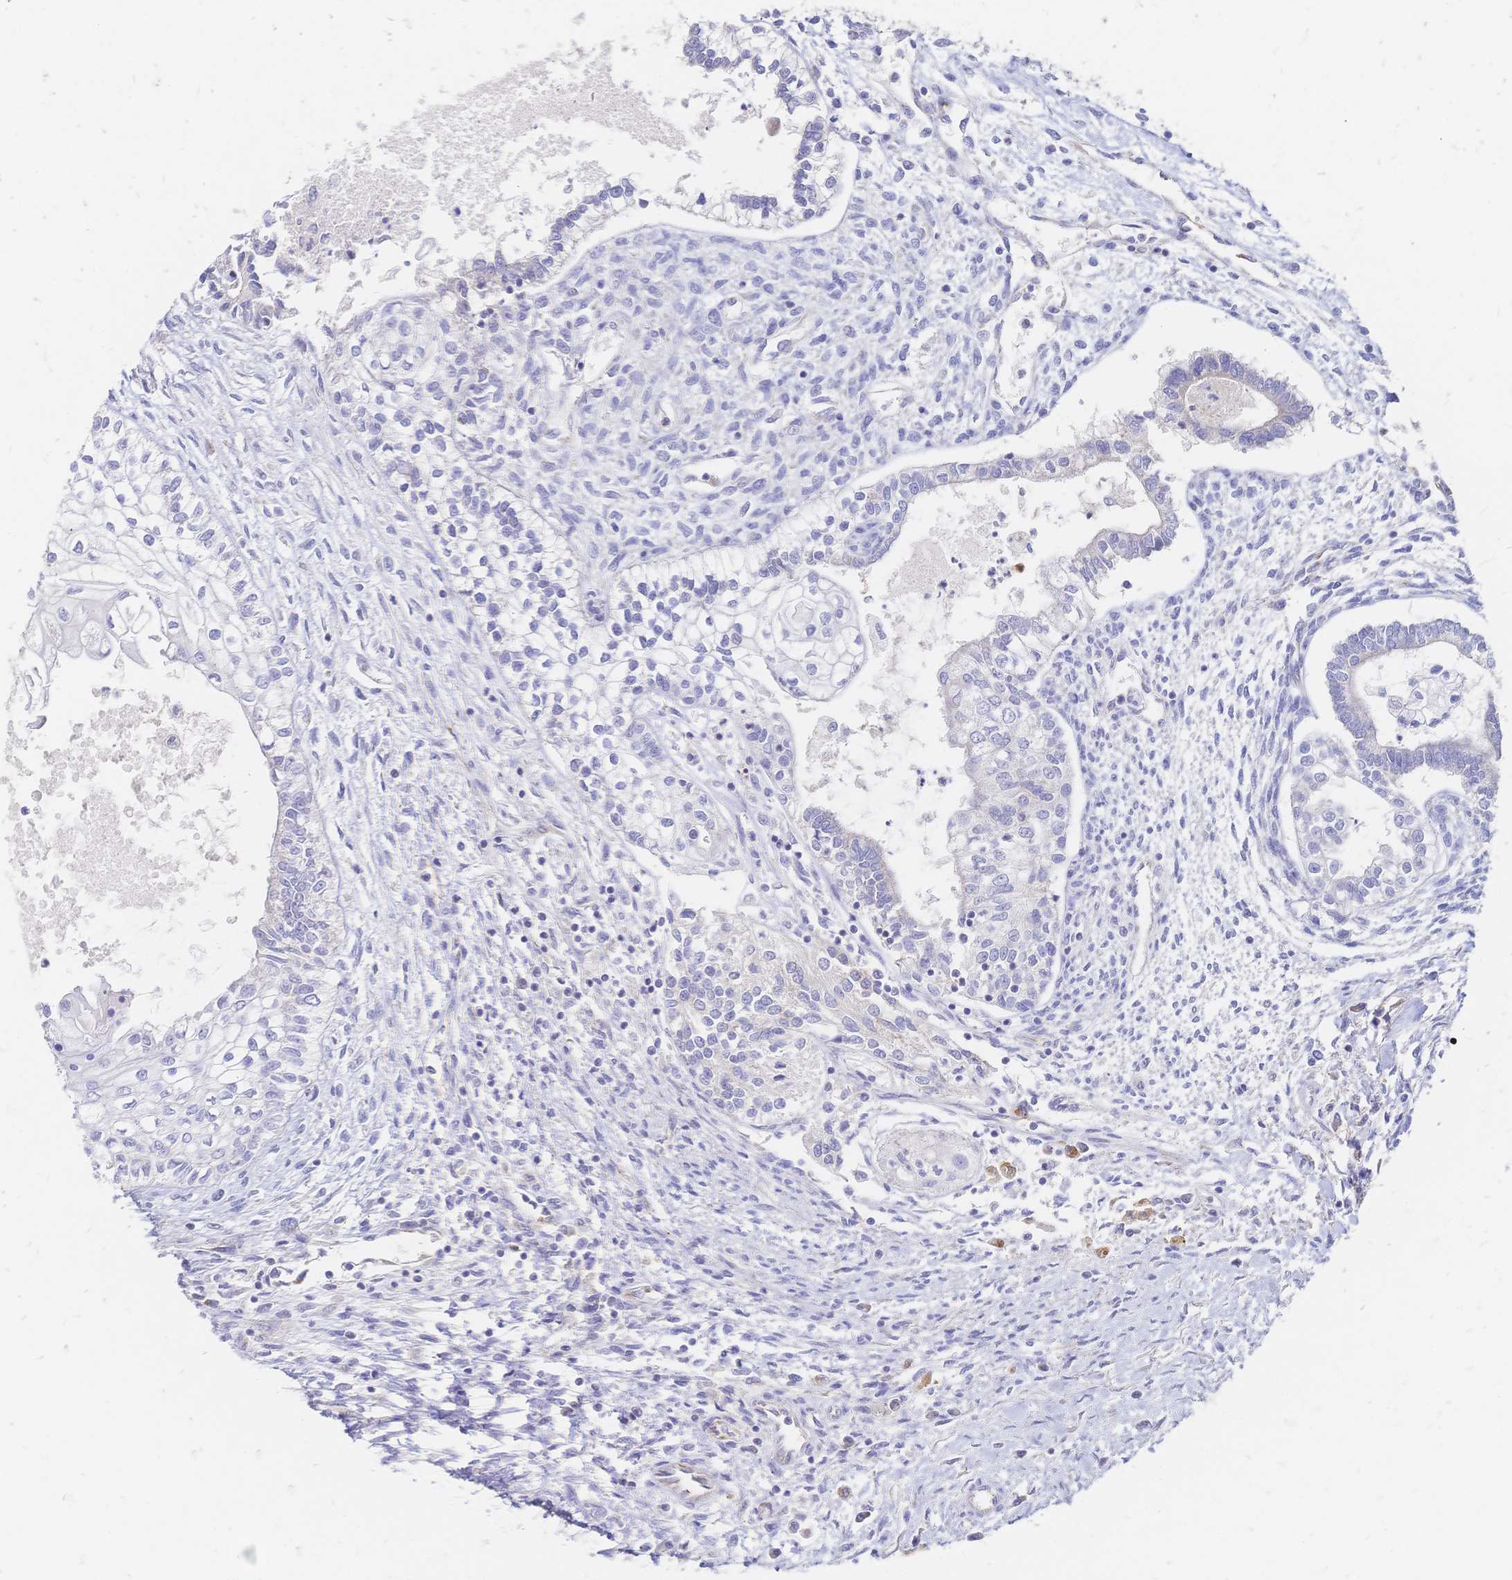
{"staining": {"intensity": "negative", "quantity": "none", "location": "none"}, "tissue": "testis cancer", "cell_type": "Tumor cells", "image_type": "cancer", "snomed": [{"axis": "morphology", "description": "Carcinoma, Embryonal, NOS"}, {"axis": "topography", "description": "Testis"}], "caption": "DAB (3,3'-diaminobenzidine) immunohistochemical staining of testis cancer demonstrates no significant expression in tumor cells.", "gene": "VWC2L", "patient": {"sex": "male", "age": 37}}